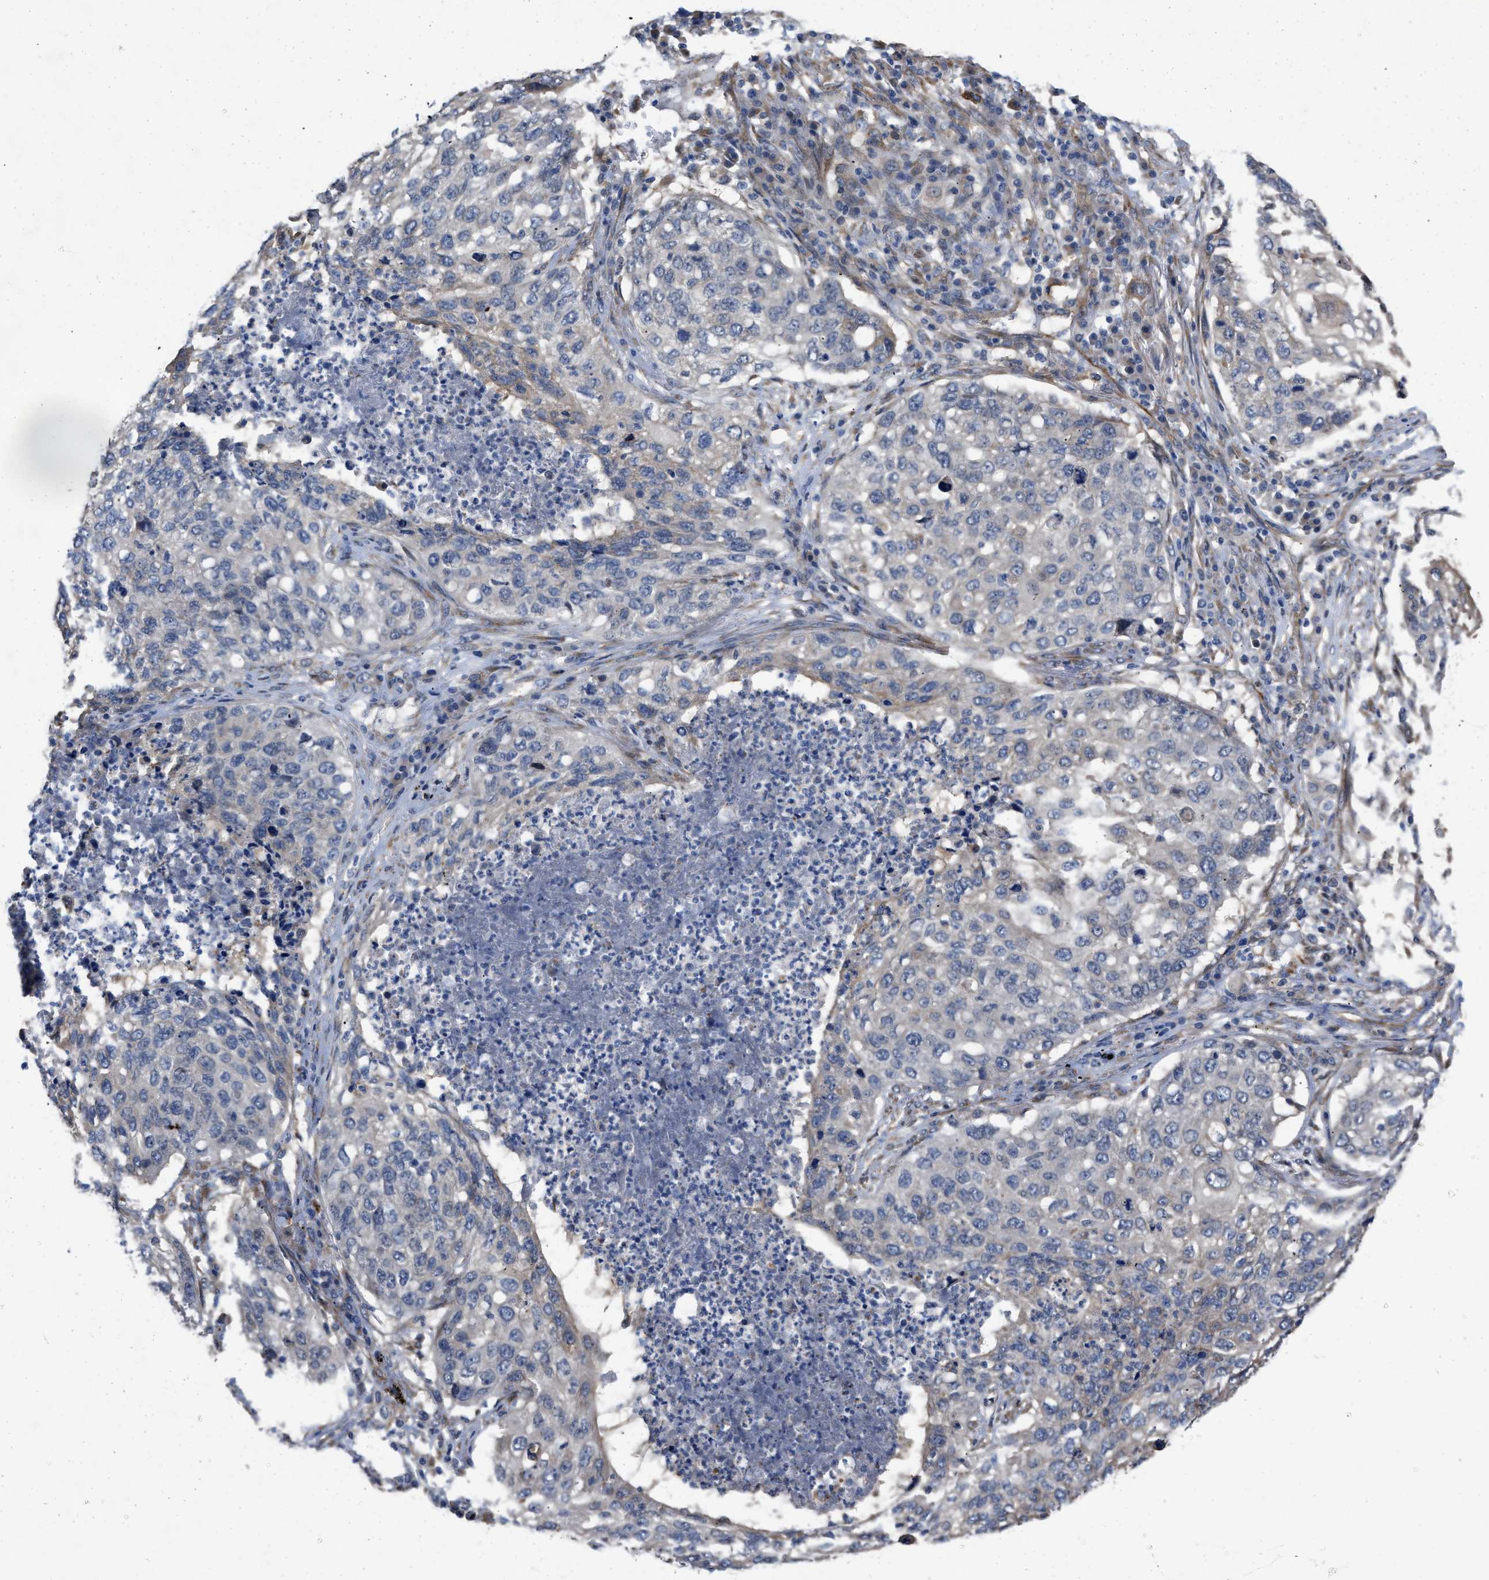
{"staining": {"intensity": "weak", "quantity": "<25%", "location": "cytoplasmic/membranous"}, "tissue": "lung cancer", "cell_type": "Tumor cells", "image_type": "cancer", "snomed": [{"axis": "morphology", "description": "Squamous cell carcinoma, NOS"}, {"axis": "topography", "description": "Lung"}], "caption": "An image of lung squamous cell carcinoma stained for a protein demonstrates no brown staining in tumor cells. (Stains: DAB IHC with hematoxylin counter stain, Microscopy: brightfield microscopy at high magnification).", "gene": "SLC4A11", "patient": {"sex": "female", "age": 63}}